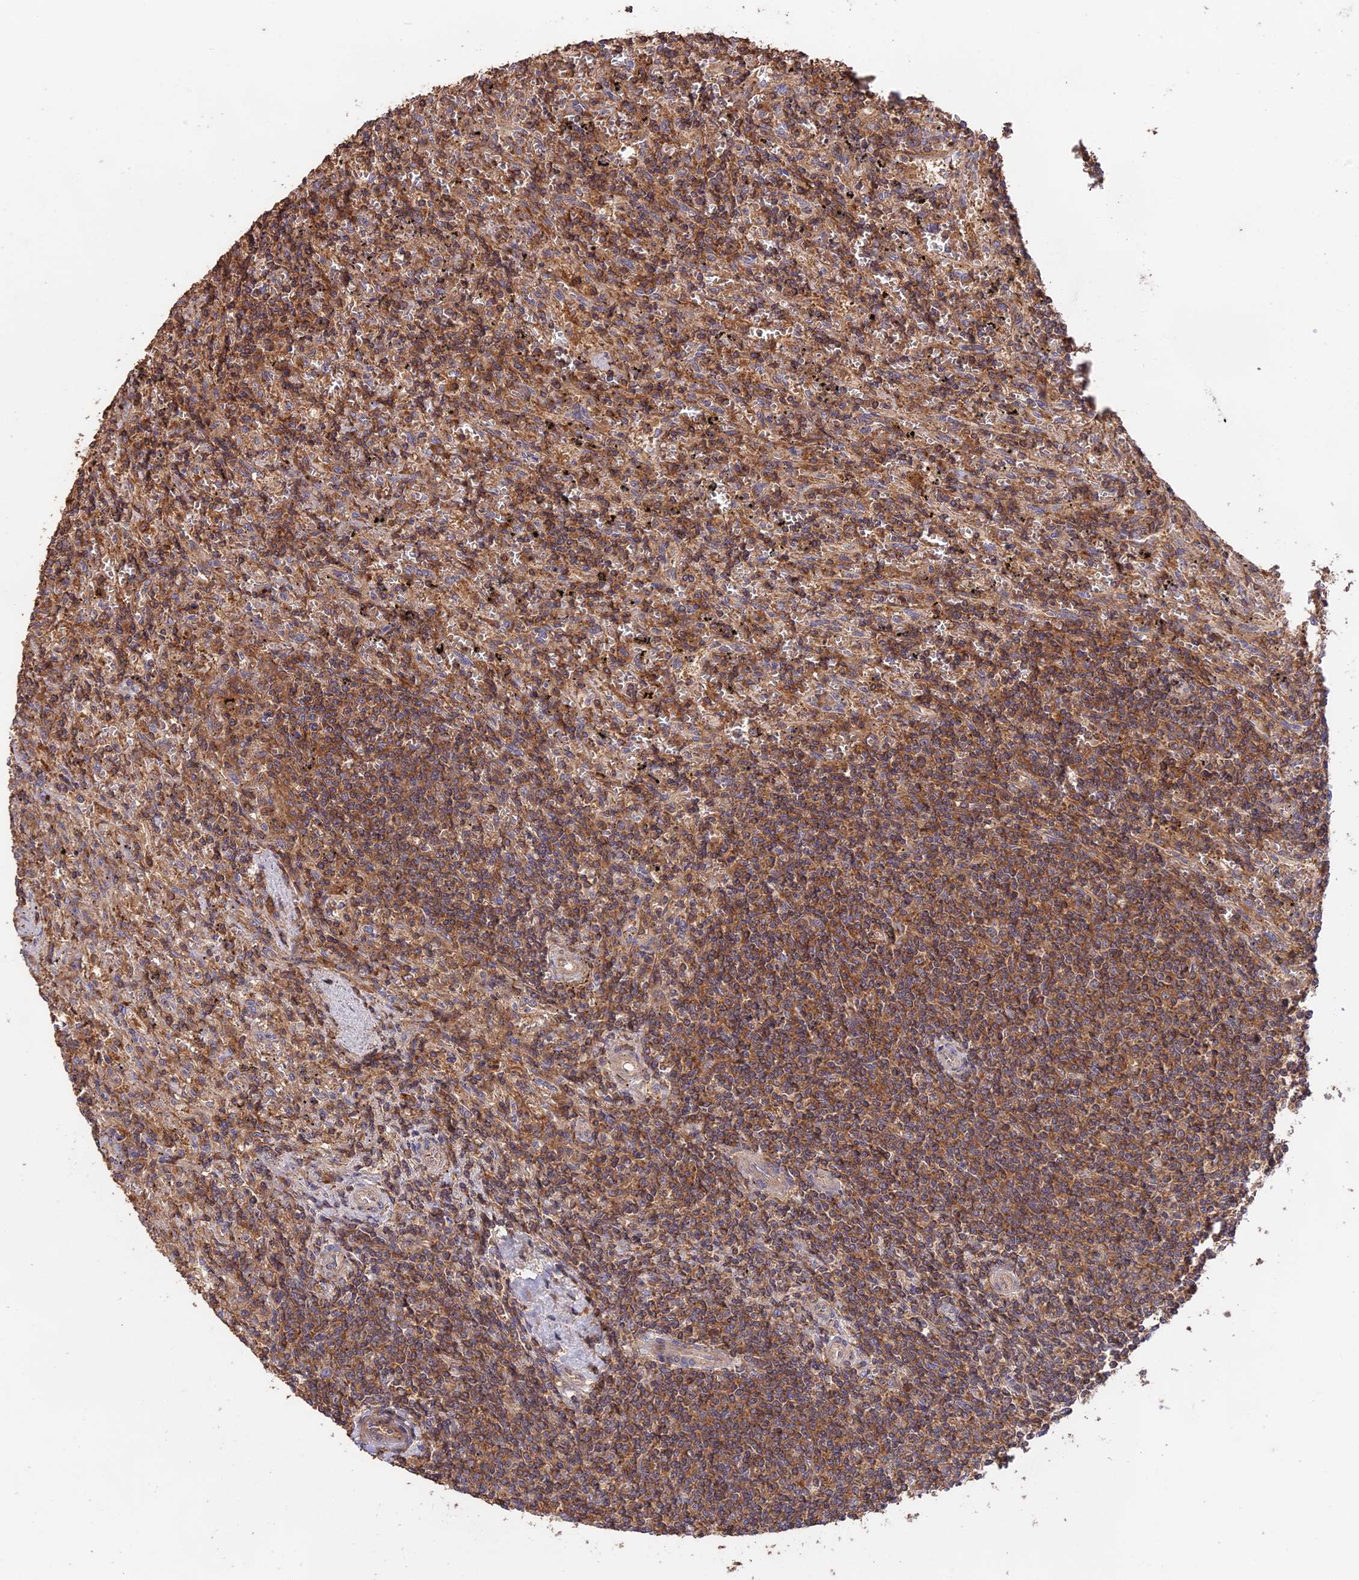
{"staining": {"intensity": "moderate", "quantity": ">75%", "location": "cytoplasmic/membranous"}, "tissue": "lymphoma", "cell_type": "Tumor cells", "image_type": "cancer", "snomed": [{"axis": "morphology", "description": "Malignant lymphoma, non-Hodgkin's type, Low grade"}, {"axis": "topography", "description": "Spleen"}], "caption": "A high-resolution photomicrograph shows immunohistochemistry staining of low-grade malignant lymphoma, non-Hodgkin's type, which exhibits moderate cytoplasmic/membranous positivity in approximately >75% of tumor cells.", "gene": "NUDT8", "patient": {"sex": "male", "age": 76}}